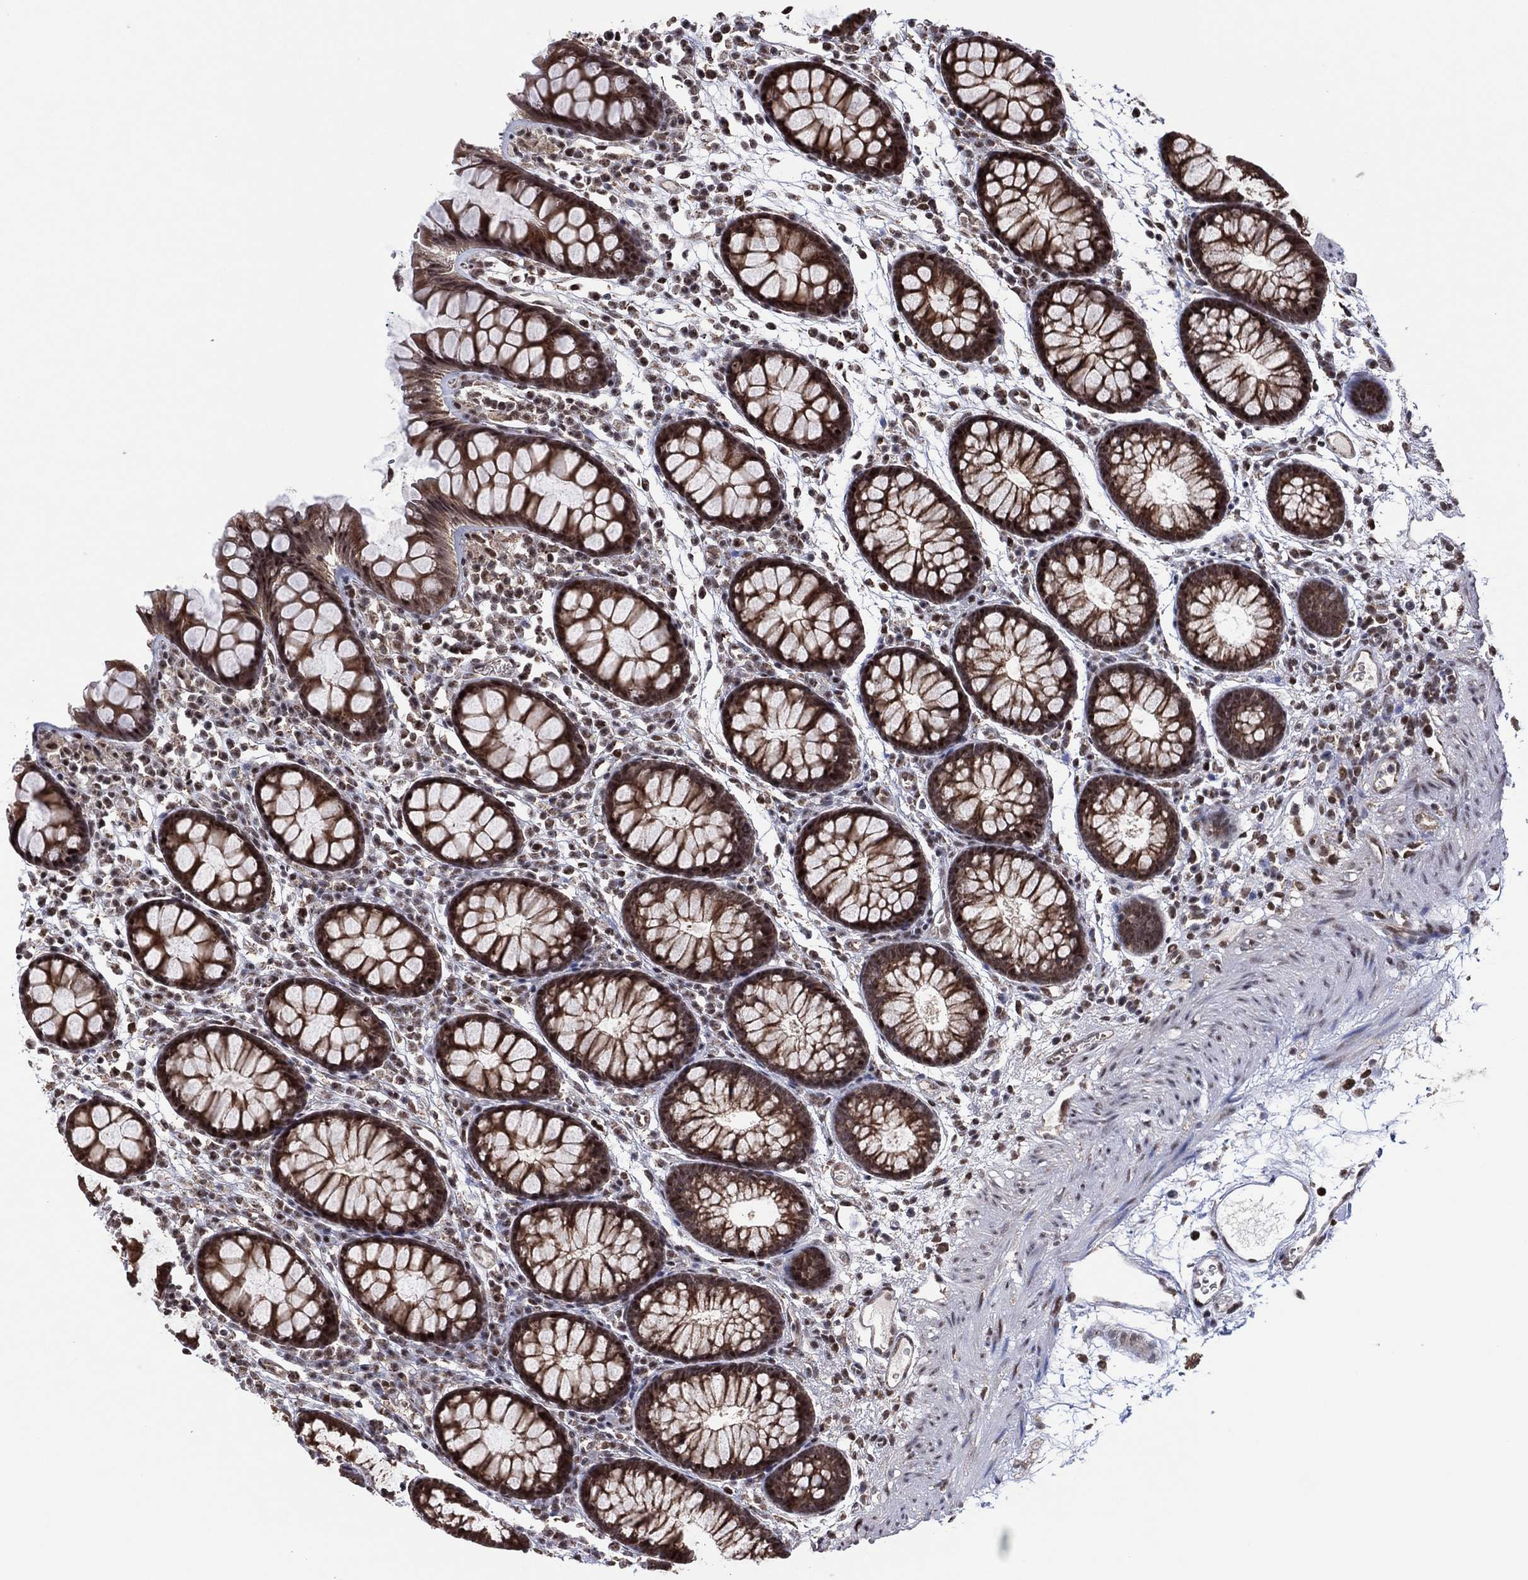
{"staining": {"intensity": "negative", "quantity": "none", "location": "none"}, "tissue": "colon", "cell_type": "Endothelial cells", "image_type": "normal", "snomed": [{"axis": "morphology", "description": "Normal tissue, NOS"}, {"axis": "topography", "description": "Colon"}], "caption": "Human colon stained for a protein using immunohistochemistry shows no positivity in endothelial cells.", "gene": "PIDD1", "patient": {"sex": "male", "age": 76}}